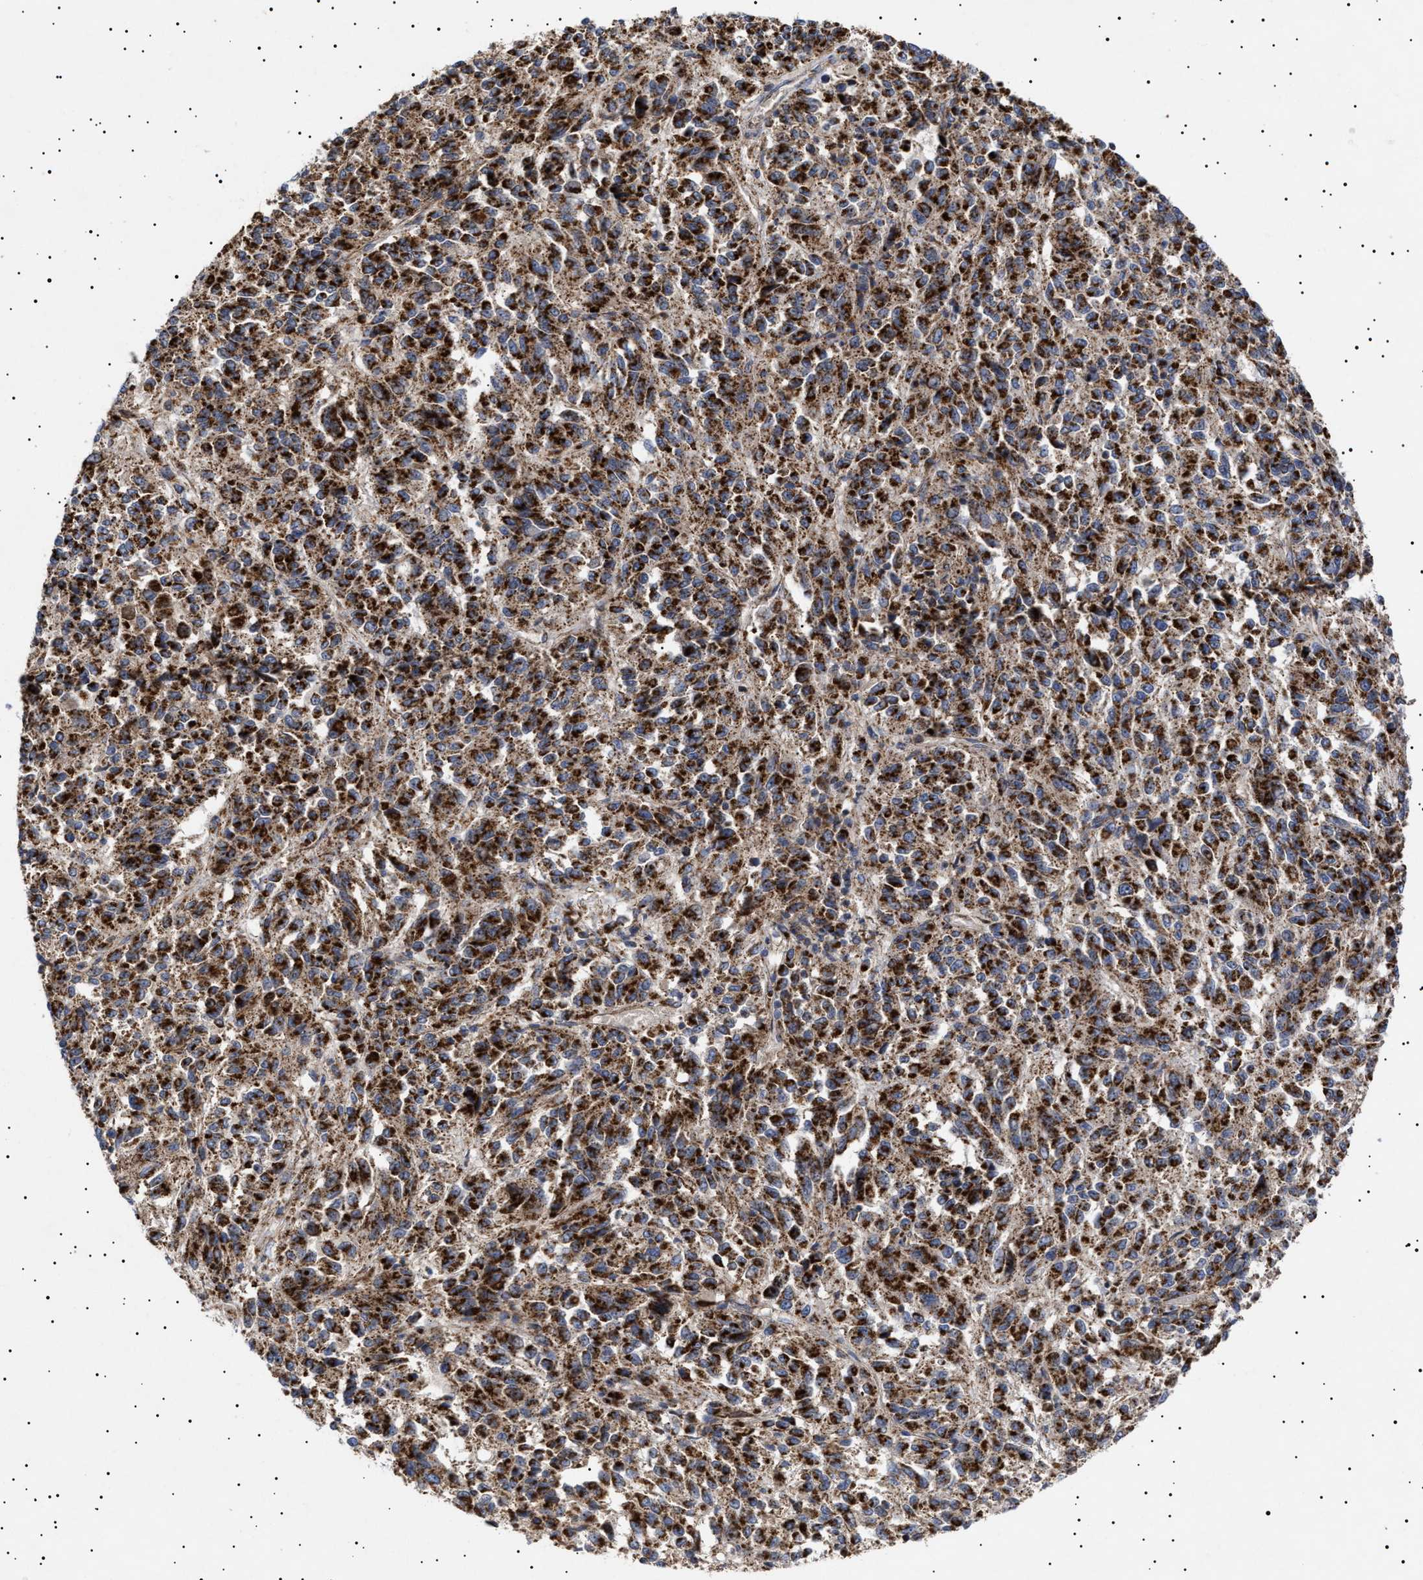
{"staining": {"intensity": "strong", "quantity": ">75%", "location": "cytoplasmic/membranous"}, "tissue": "melanoma", "cell_type": "Tumor cells", "image_type": "cancer", "snomed": [{"axis": "morphology", "description": "Malignant melanoma, Metastatic site"}, {"axis": "topography", "description": "Lung"}], "caption": "The immunohistochemical stain highlights strong cytoplasmic/membranous expression in tumor cells of malignant melanoma (metastatic site) tissue.", "gene": "MRPL10", "patient": {"sex": "male", "age": 64}}